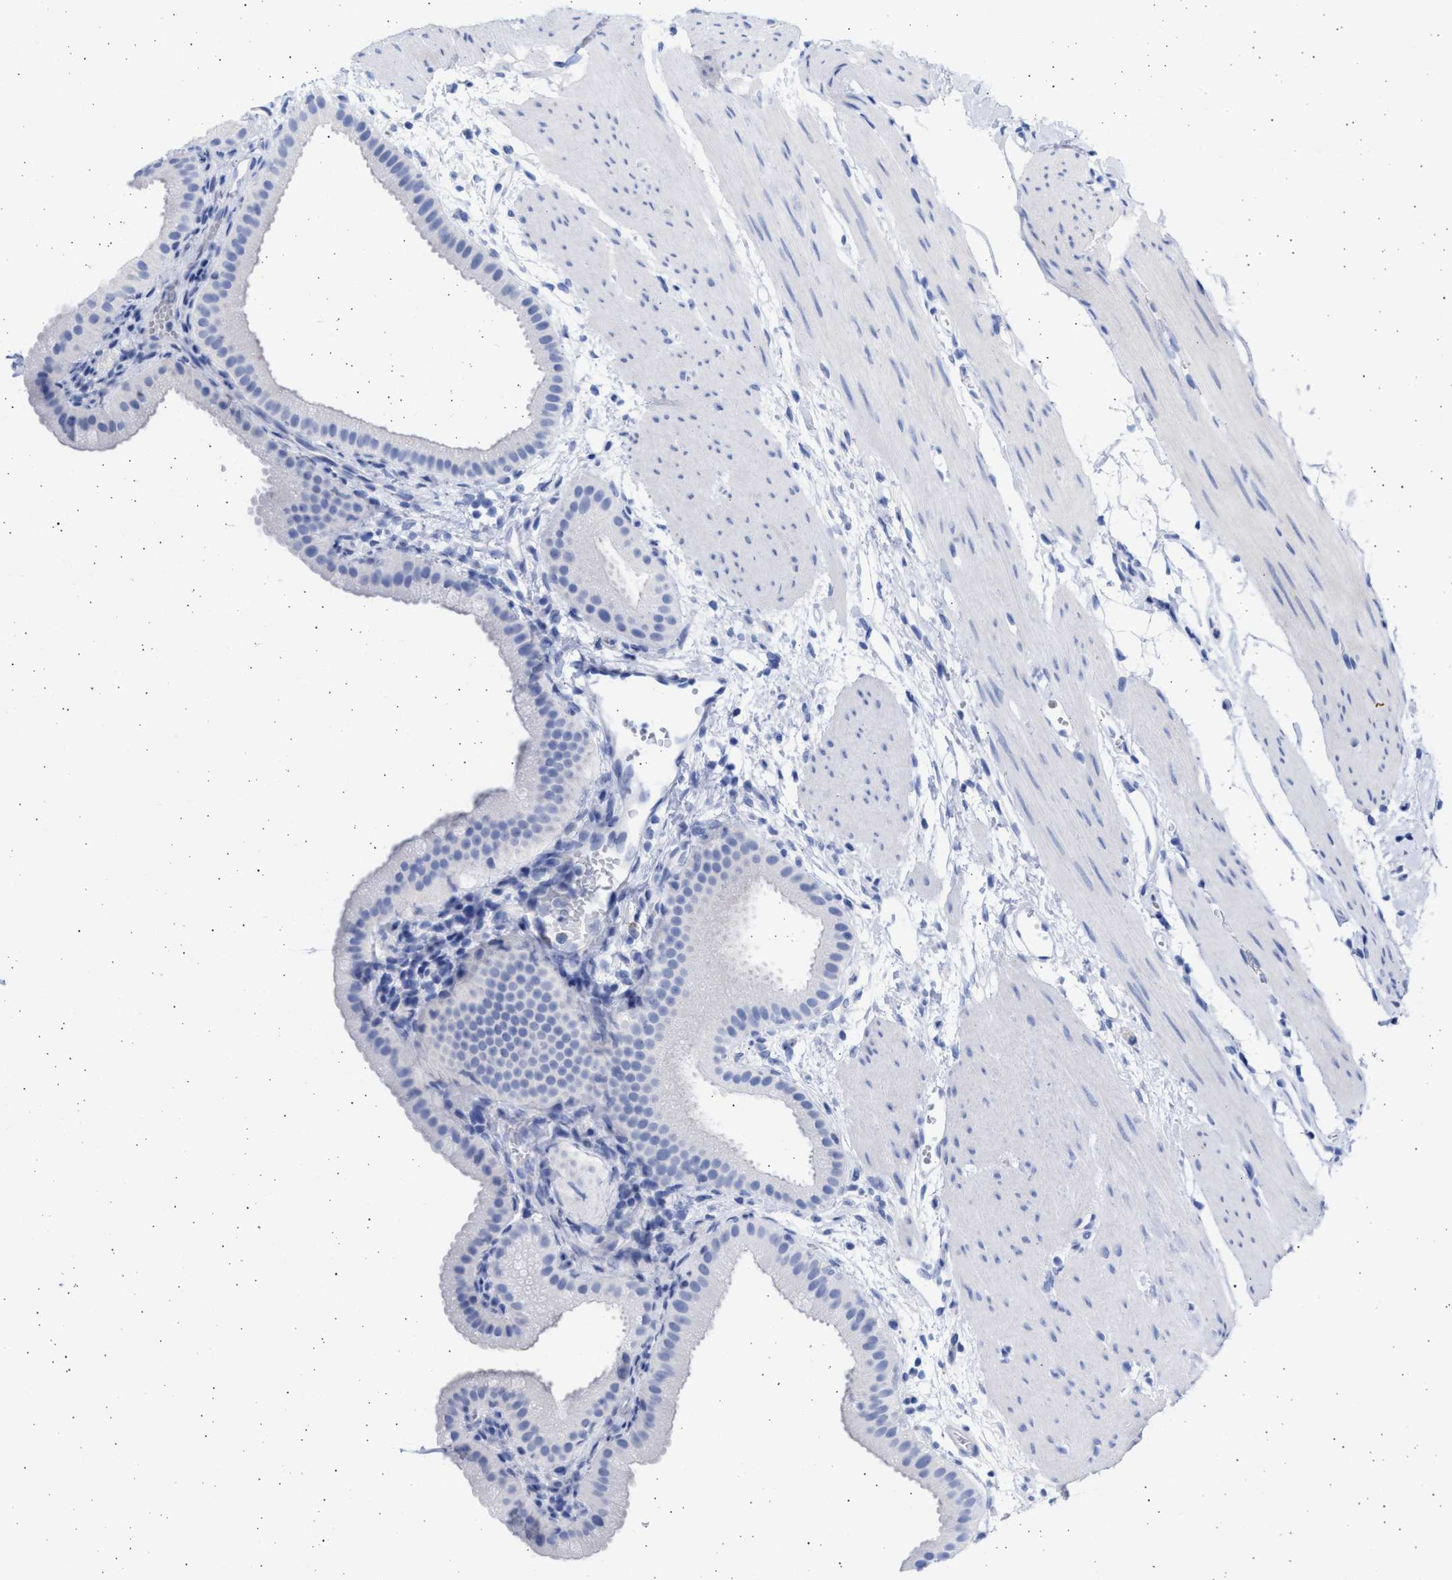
{"staining": {"intensity": "negative", "quantity": "none", "location": "none"}, "tissue": "gallbladder", "cell_type": "Glandular cells", "image_type": "normal", "snomed": [{"axis": "morphology", "description": "Normal tissue, NOS"}, {"axis": "topography", "description": "Gallbladder"}], "caption": "This image is of unremarkable gallbladder stained with IHC to label a protein in brown with the nuclei are counter-stained blue. There is no expression in glandular cells.", "gene": "ALDOC", "patient": {"sex": "female", "age": 64}}